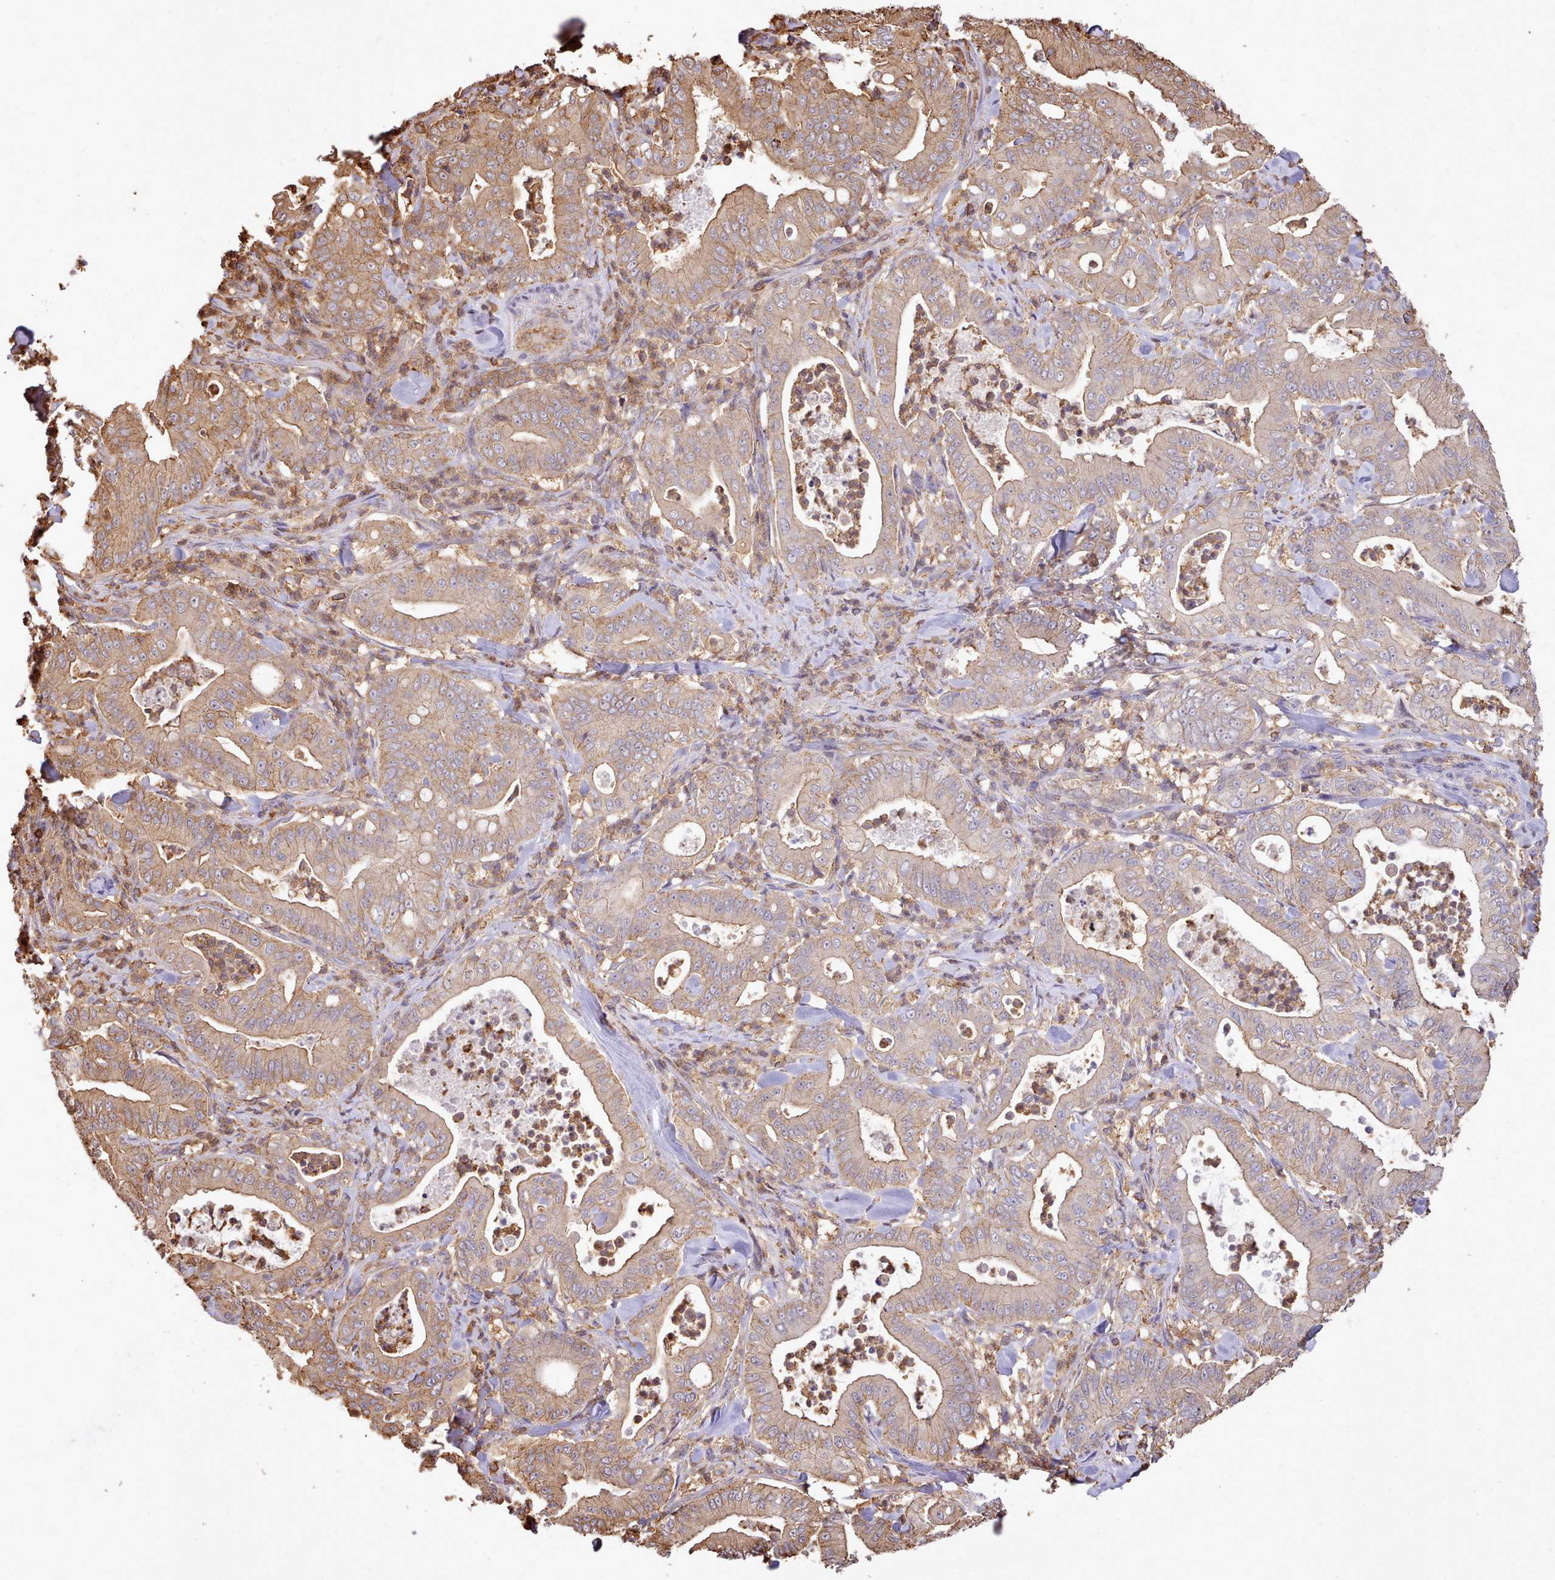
{"staining": {"intensity": "moderate", "quantity": "25%-75%", "location": "cytoplasmic/membranous"}, "tissue": "pancreatic cancer", "cell_type": "Tumor cells", "image_type": "cancer", "snomed": [{"axis": "morphology", "description": "Adenocarcinoma, NOS"}, {"axis": "topography", "description": "Pancreas"}], "caption": "Pancreatic adenocarcinoma stained with a brown dye demonstrates moderate cytoplasmic/membranous positive staining in approximately 25%-75% of tumor cells.", "gene": "CAPZA1", "patient": {"sex": "male", "age": 71}}